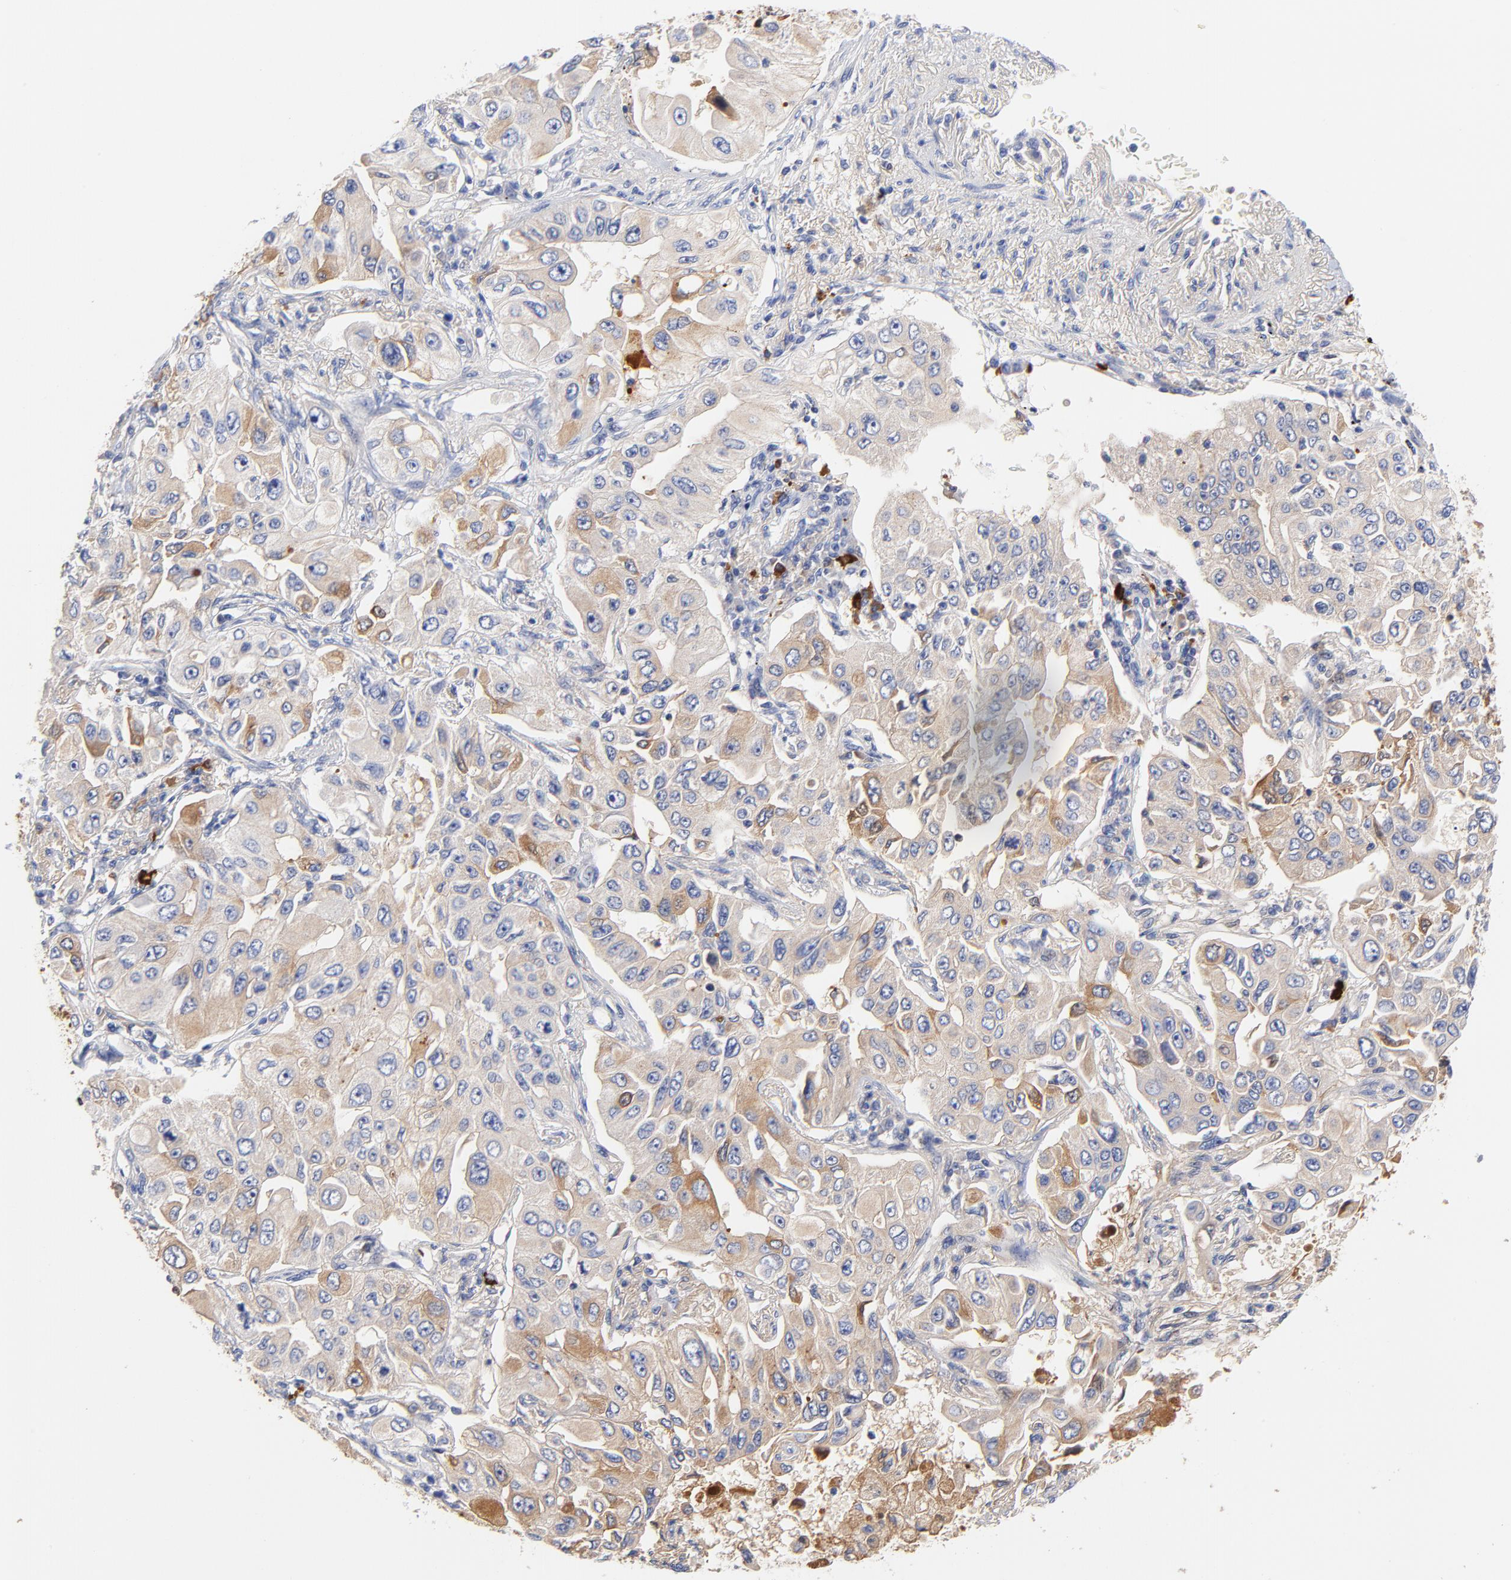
{"staining": {"intensity": "weak", "quantity": "25%-75%", "location": "cytoplasmic/membranous"}, "tissue": "lung cancer", "cell_type": "Tumor cells", "image_type": "cancer", "snomed": [{"axis": "morphology", "description": "Adenocarcinoma, NOS"}, {"axis": "topography", "description": "Lung"}], "caption": "Adenocarcinoma (lung) stained with a protein marker demonstrates weak staining in tumor cells.", "gene": "IGLV3-10", "patient": {"sex": "male", "age": 84}}